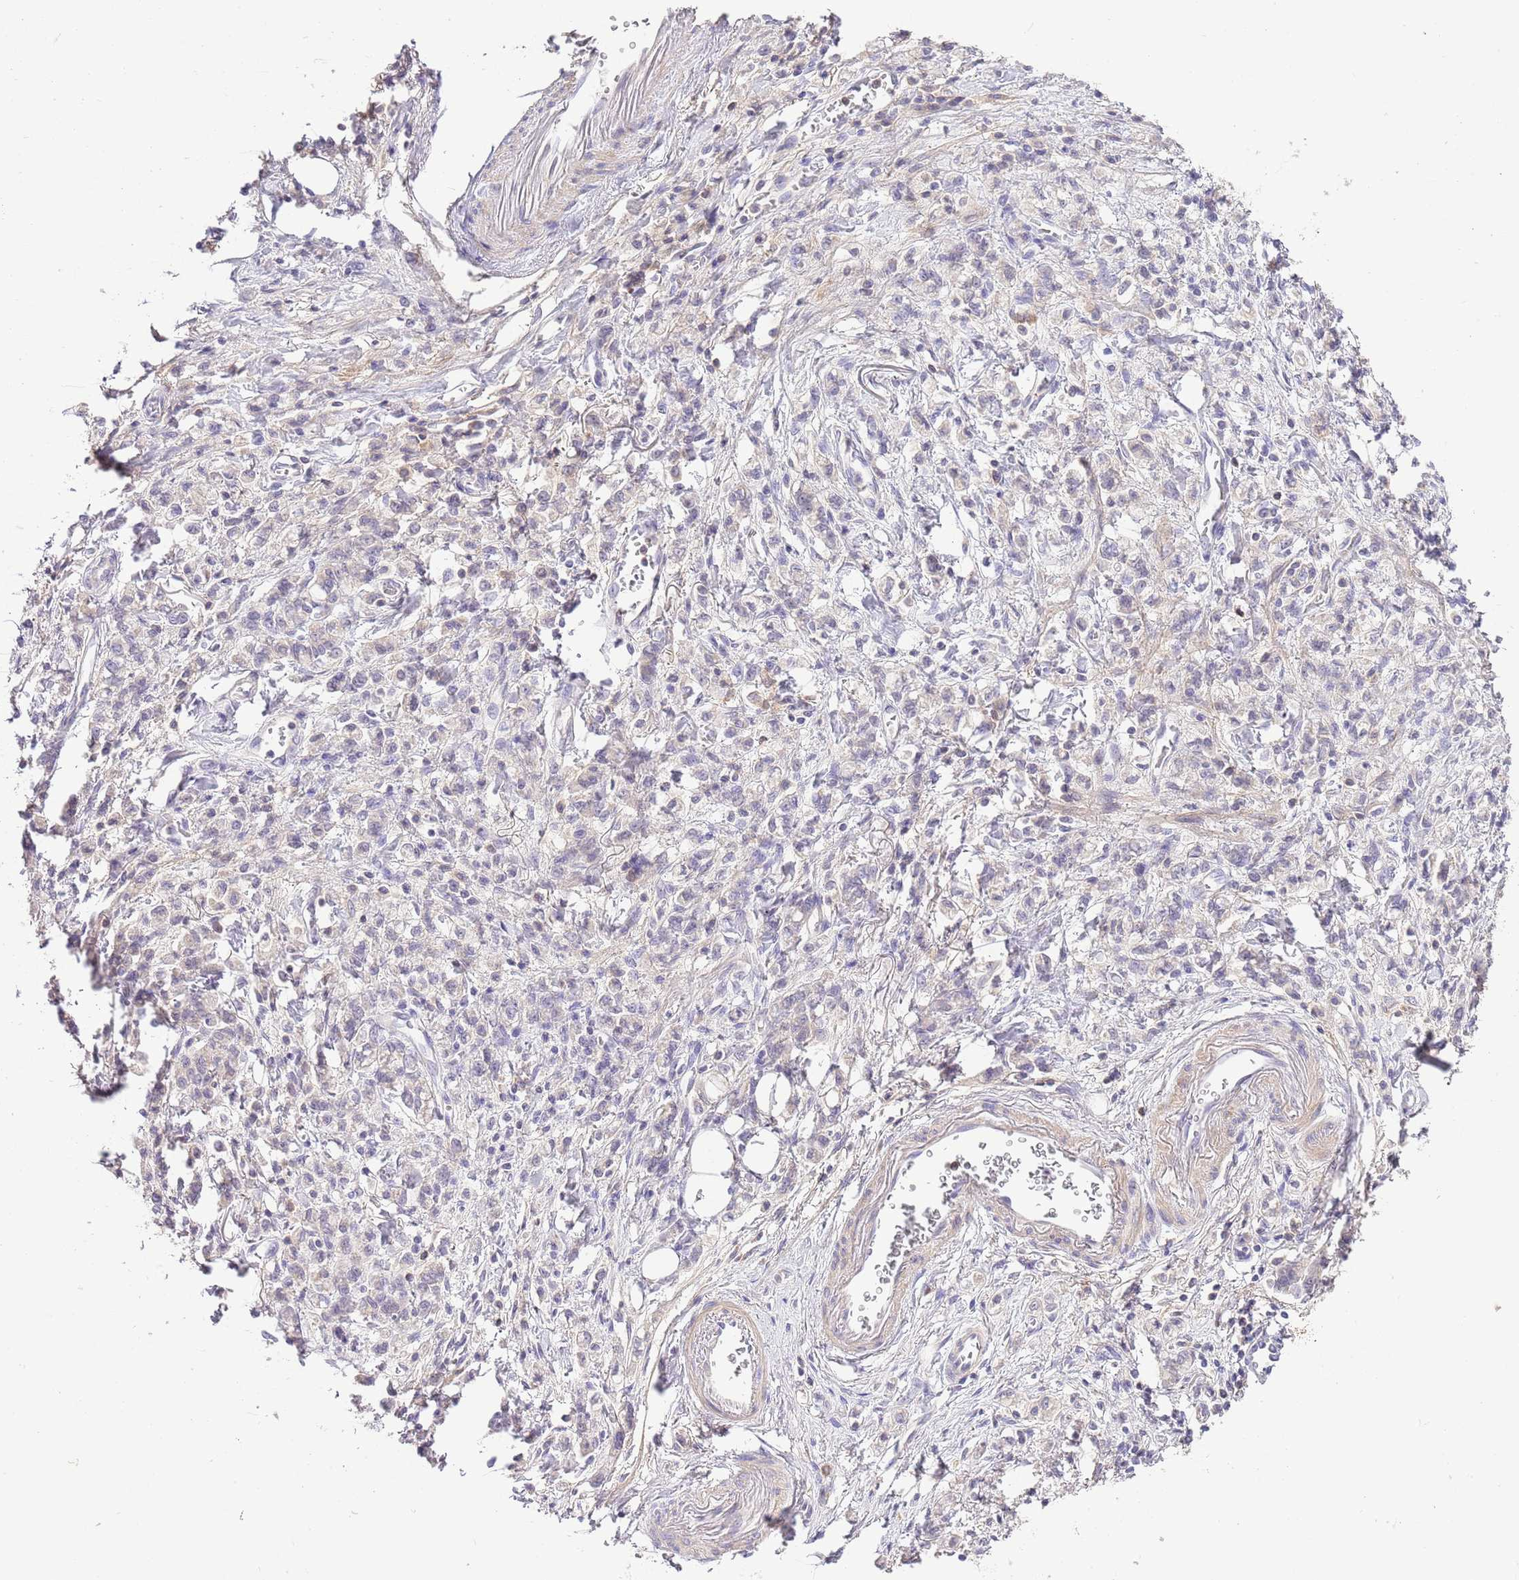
{"staining": {"intensity": "negative", "quantity": "none", "location": "none"}, "tissue": "stomach cancer", "cell_type": "Tumor cells", "image_type": "cancer", "snomed": [{"axis": "morphology", "description": "Adenocarcinoma, NOS"}, {"axis": "topography", "description": "Stomach"}], "caption": "Micrograph shows no significant protein expression in tumor cells of stomach adenocarcinoma.", "gene": "EFHD1", "patient": {"sex": "male", "age": 77}}